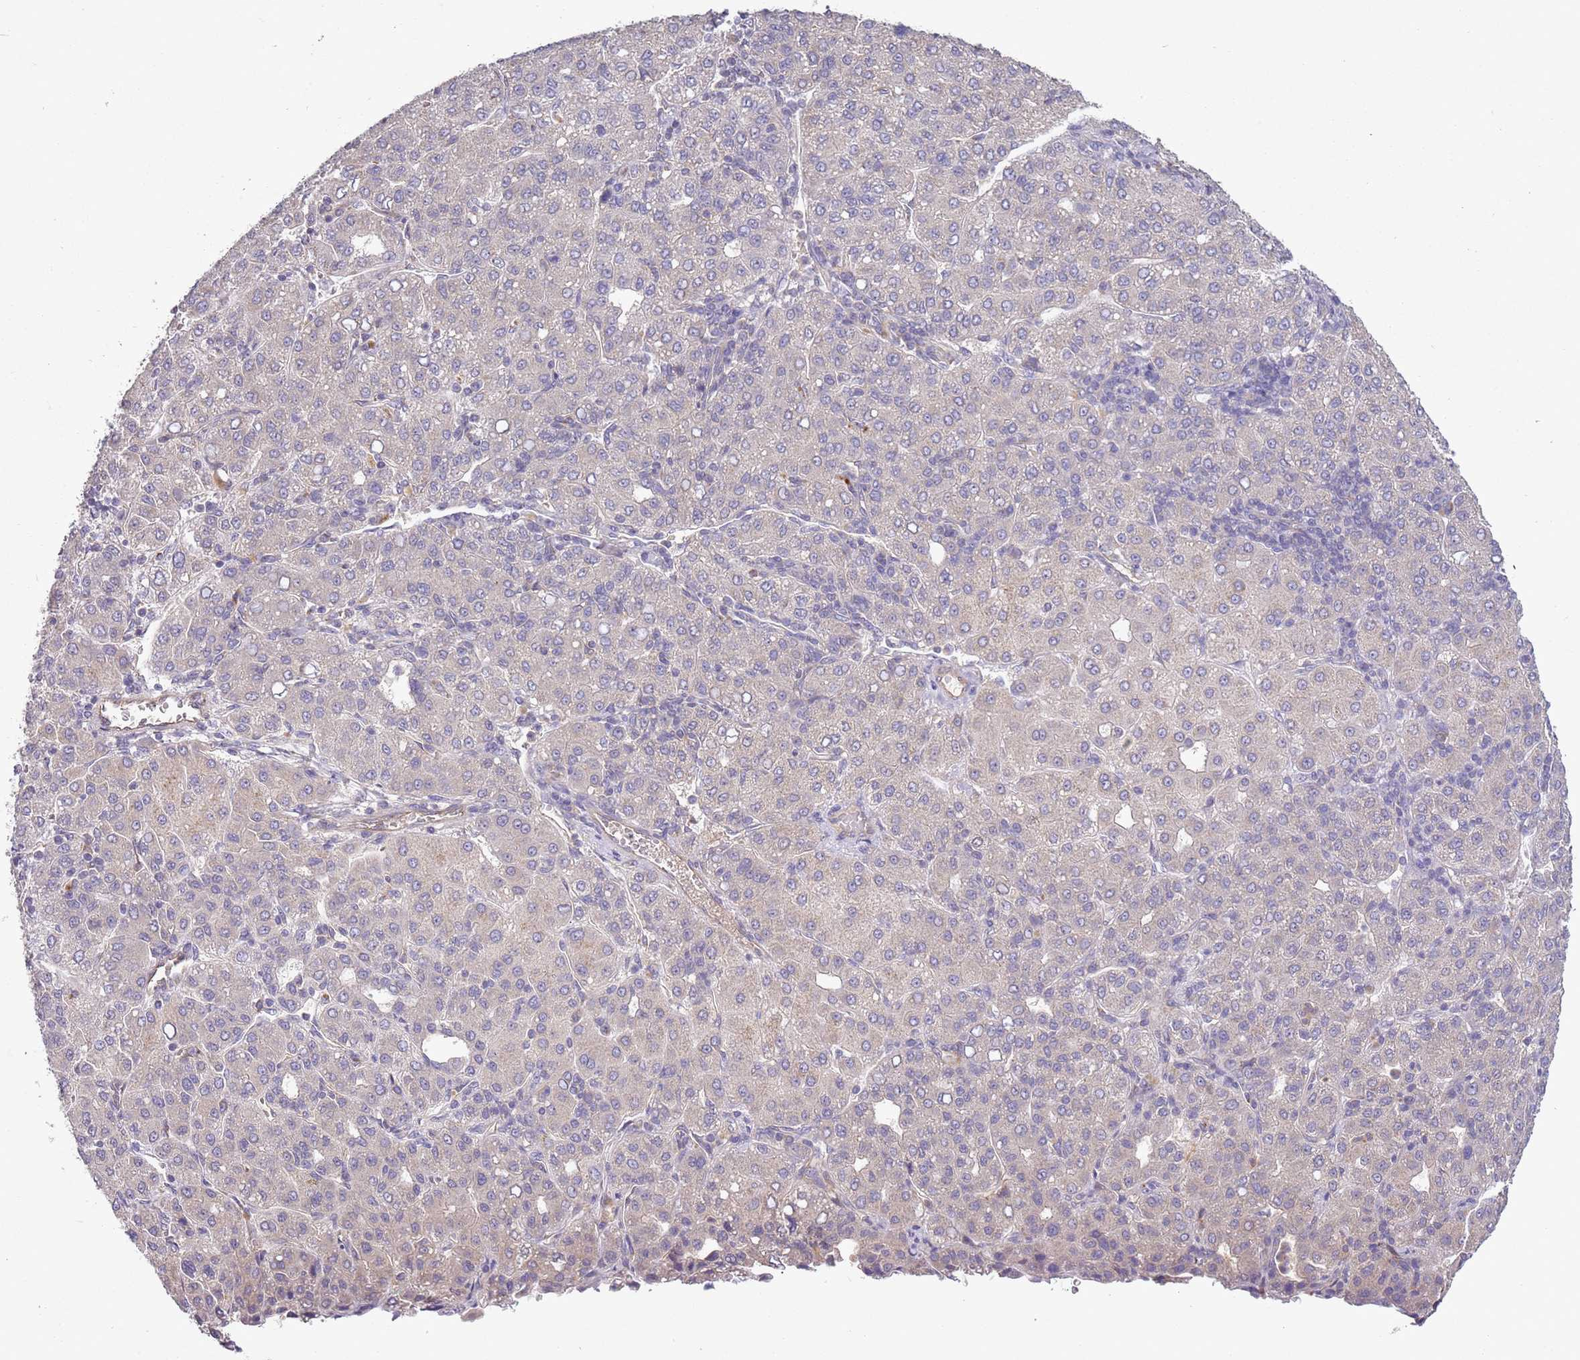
{"staining": {"intensity": "weak", "quantity": "<25%", "location": "cytoplasmic/membranous"}, "tissue": "liver cancer", "cell_type": "Tumor cells", "image_type": "cancer", "snomed": [{"axis": "morphology", "description": "Carcinoma, Hepatocellular, NOS"}, {"axis": "topography", "description": "Liver"}], "caption": "Human liver hepatocellular carcinoma stained for a protein using IHC exhibits no positivity in tumor cells.", "gene": "SKOR2", "patient": {"sex": "male", "age": 65}}